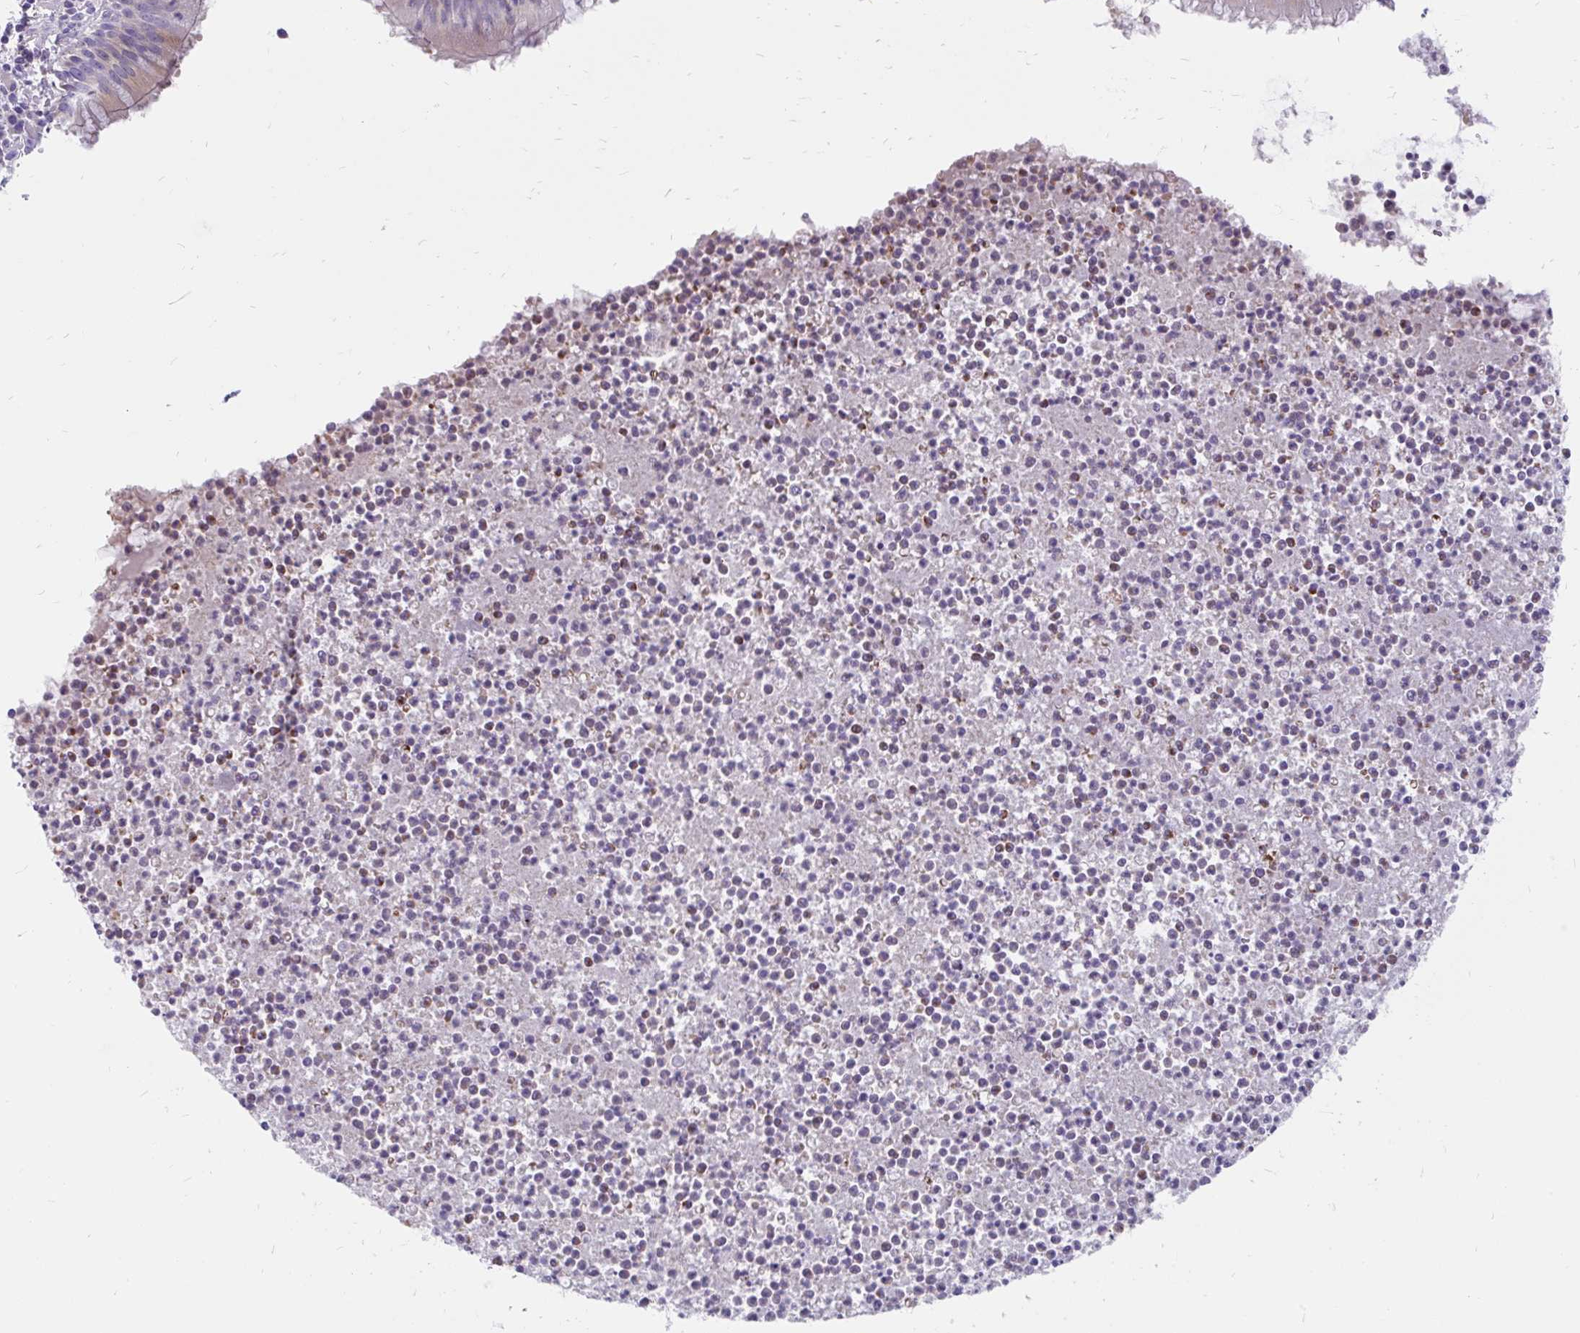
{"staining": {"intensity": "negative", "quantity": "none", "location": "none"}, "tissue": "bronchus", "cell_type": "Respiratory epithelial cells", "image_type": "normal", "snomed": [{"axis": "morphology", "description": "Normal tissue, NOS"}, {"axis": "topography", "description": "Cartilage tissue"}, {"axis": "topography", "description": "Bronchus"}], "caption": "This is an immunohistochemistry micrograph of benign human bronchus. There is no expression in respiratory epithelial cells.", "gene": "KIAA2013", "patient": {"sex": "male", "age": 56}}